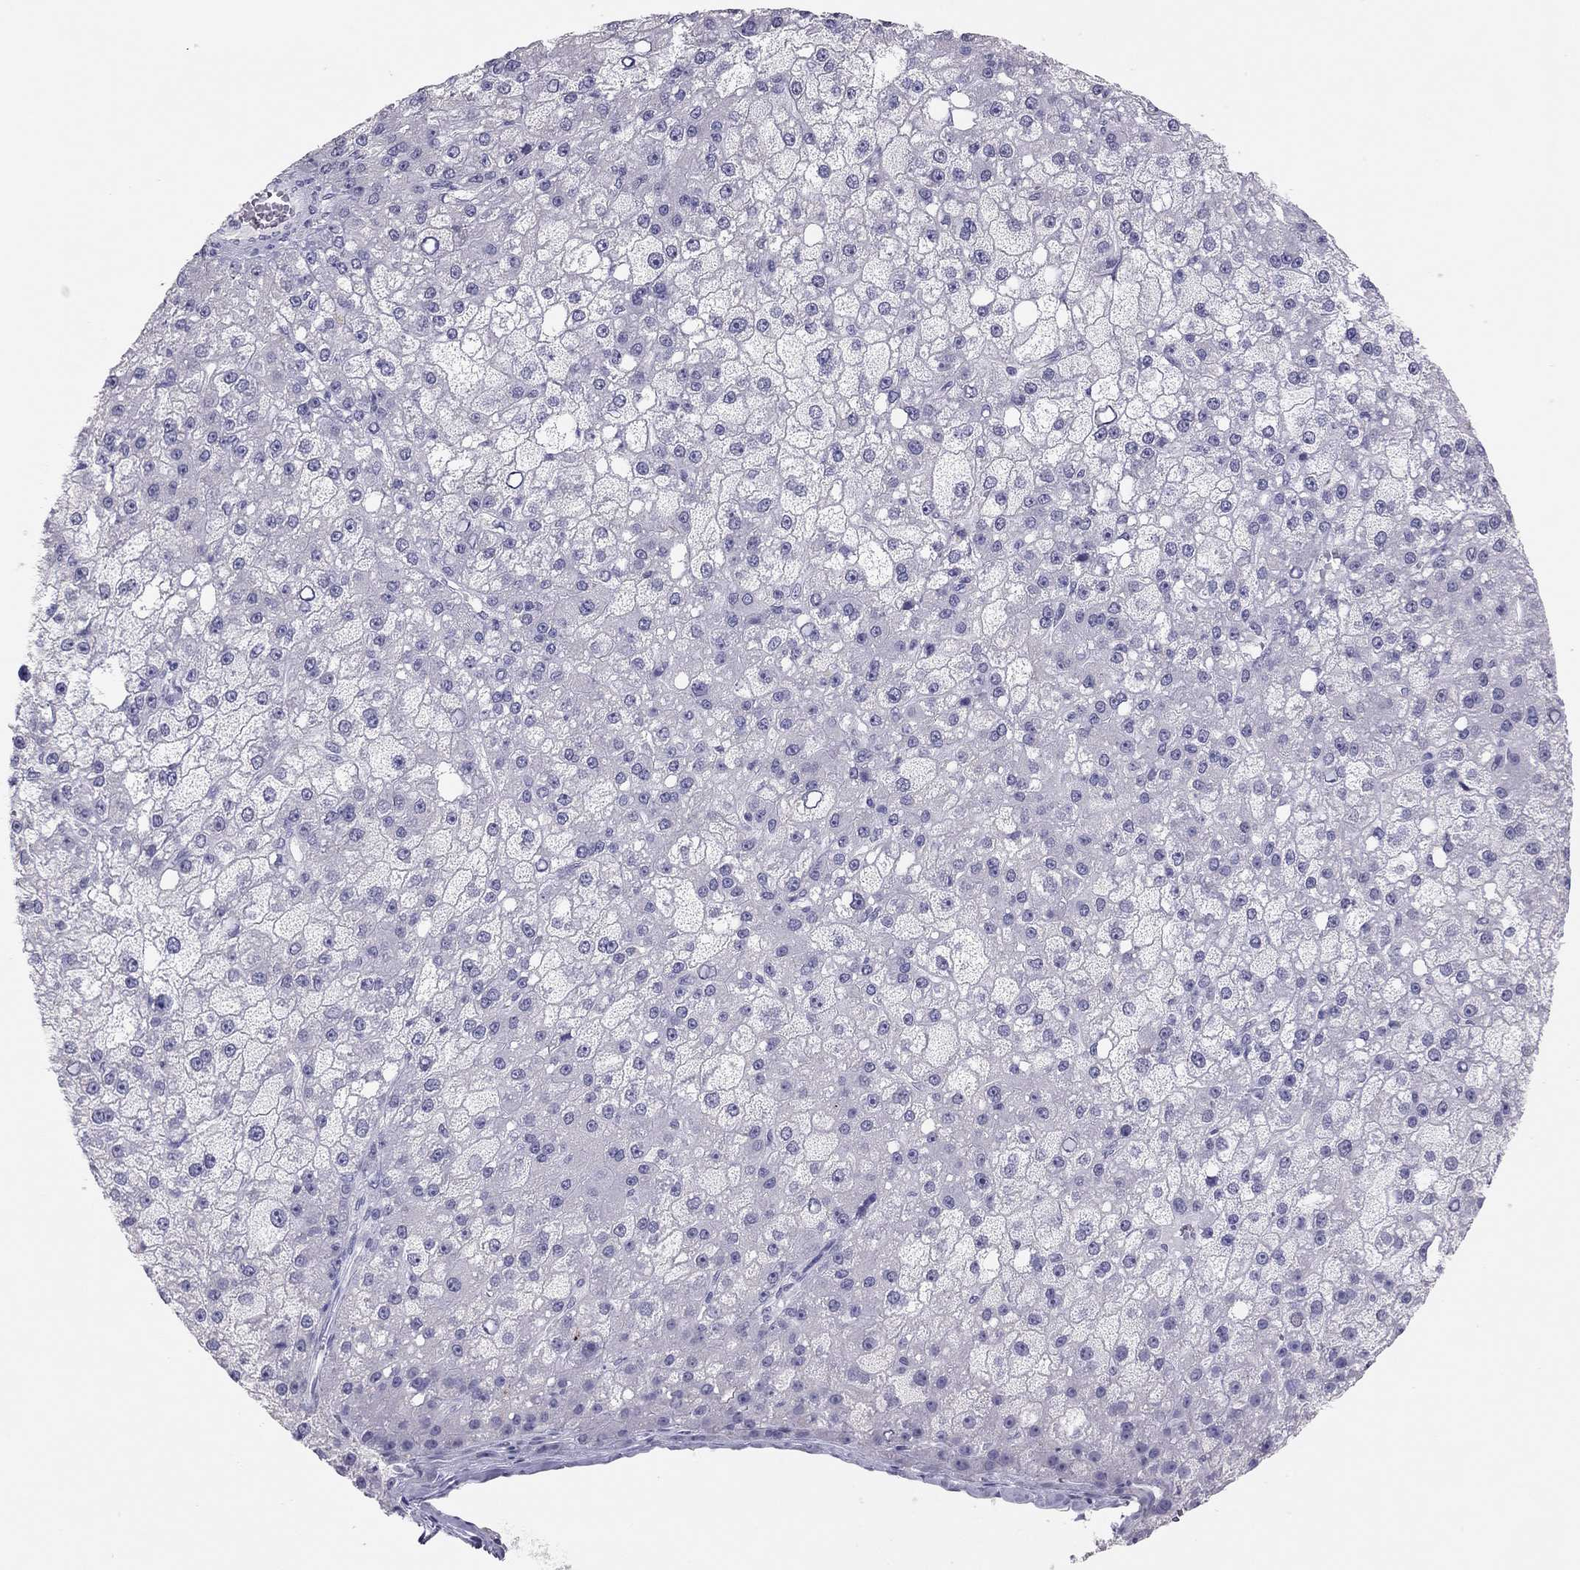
{"staining": {"intensity": "negative", "quantity": "none", "location": "none"}, "tissue": "liver cancer", "cell_type": "Tumor cells", "image_type": "cancer", "snomed": [{"axis": "morphology", "description": "Carcinoma, Hepatocellular, NOS"}, {"axis": "topography", "description": "Liver"}], "caption": "Immunohistochemistry of human liver cancer reveals no positivity in tumor cells.", "gene": "PHOX2A", "patient": {"sex": "male", "age": 67}}